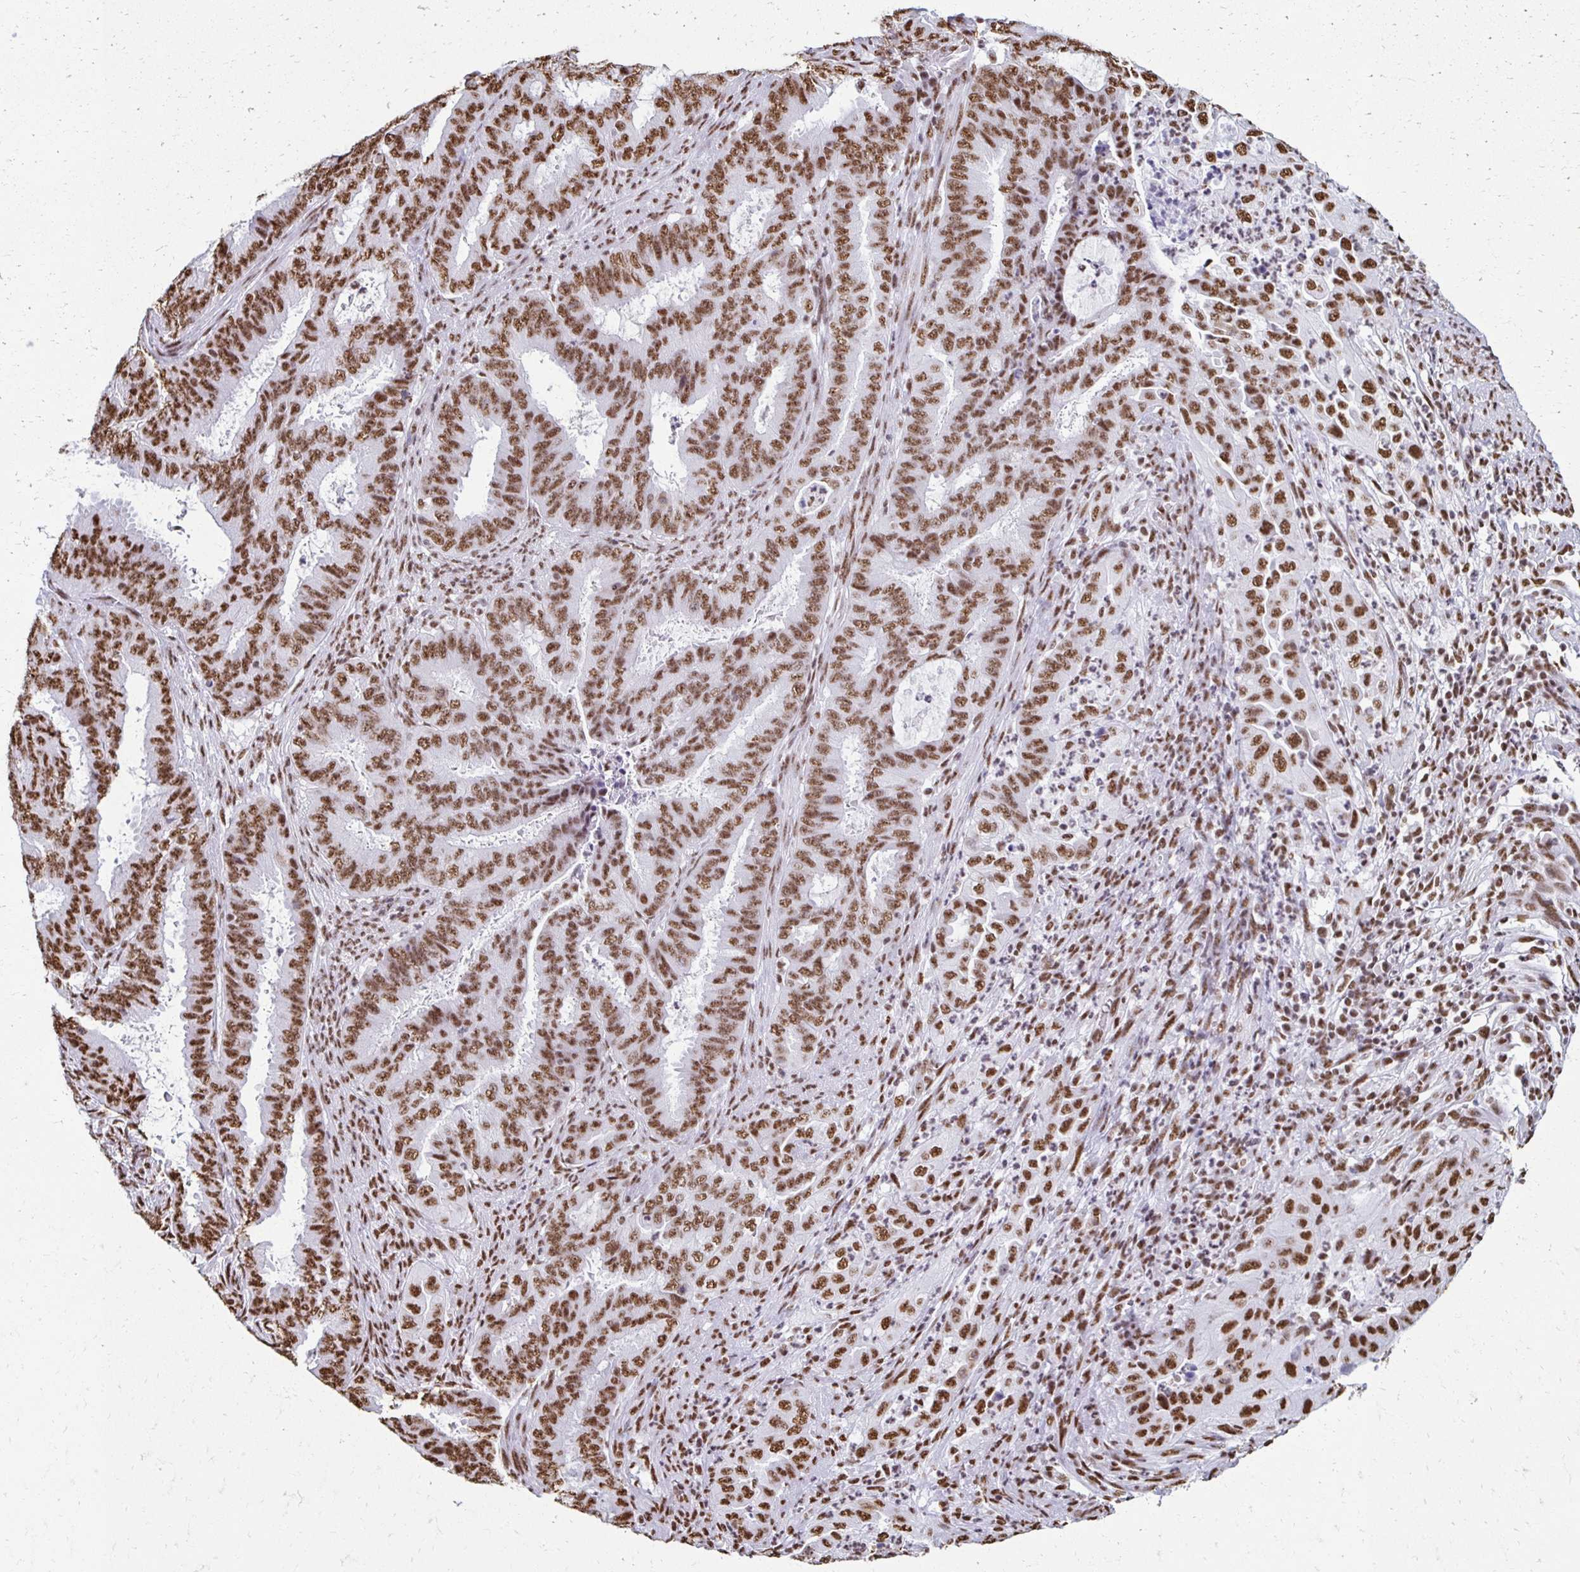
{"staining": {"intensity": "moderate", "quantity": ">75%", "location": "nuclear"}, "tissue": "endometrial cancer", "cell_type": "Tumor cells", "image_type": "cancer", "snomed": [{"axis": "morphology", "description": "Adenocarcinoma, NOS"}, {"axis": "topography", "description": "Endometrium"}], "caption": "Immunohistochemistry (IHC) histopathology image of endometrial cancer stained for a protein (brown), which reveals medium levels of moderate nuclear staining in about >75% of tumor cells.", "gene": "NONO", "patient": {"sex": "female", "age": 51}}